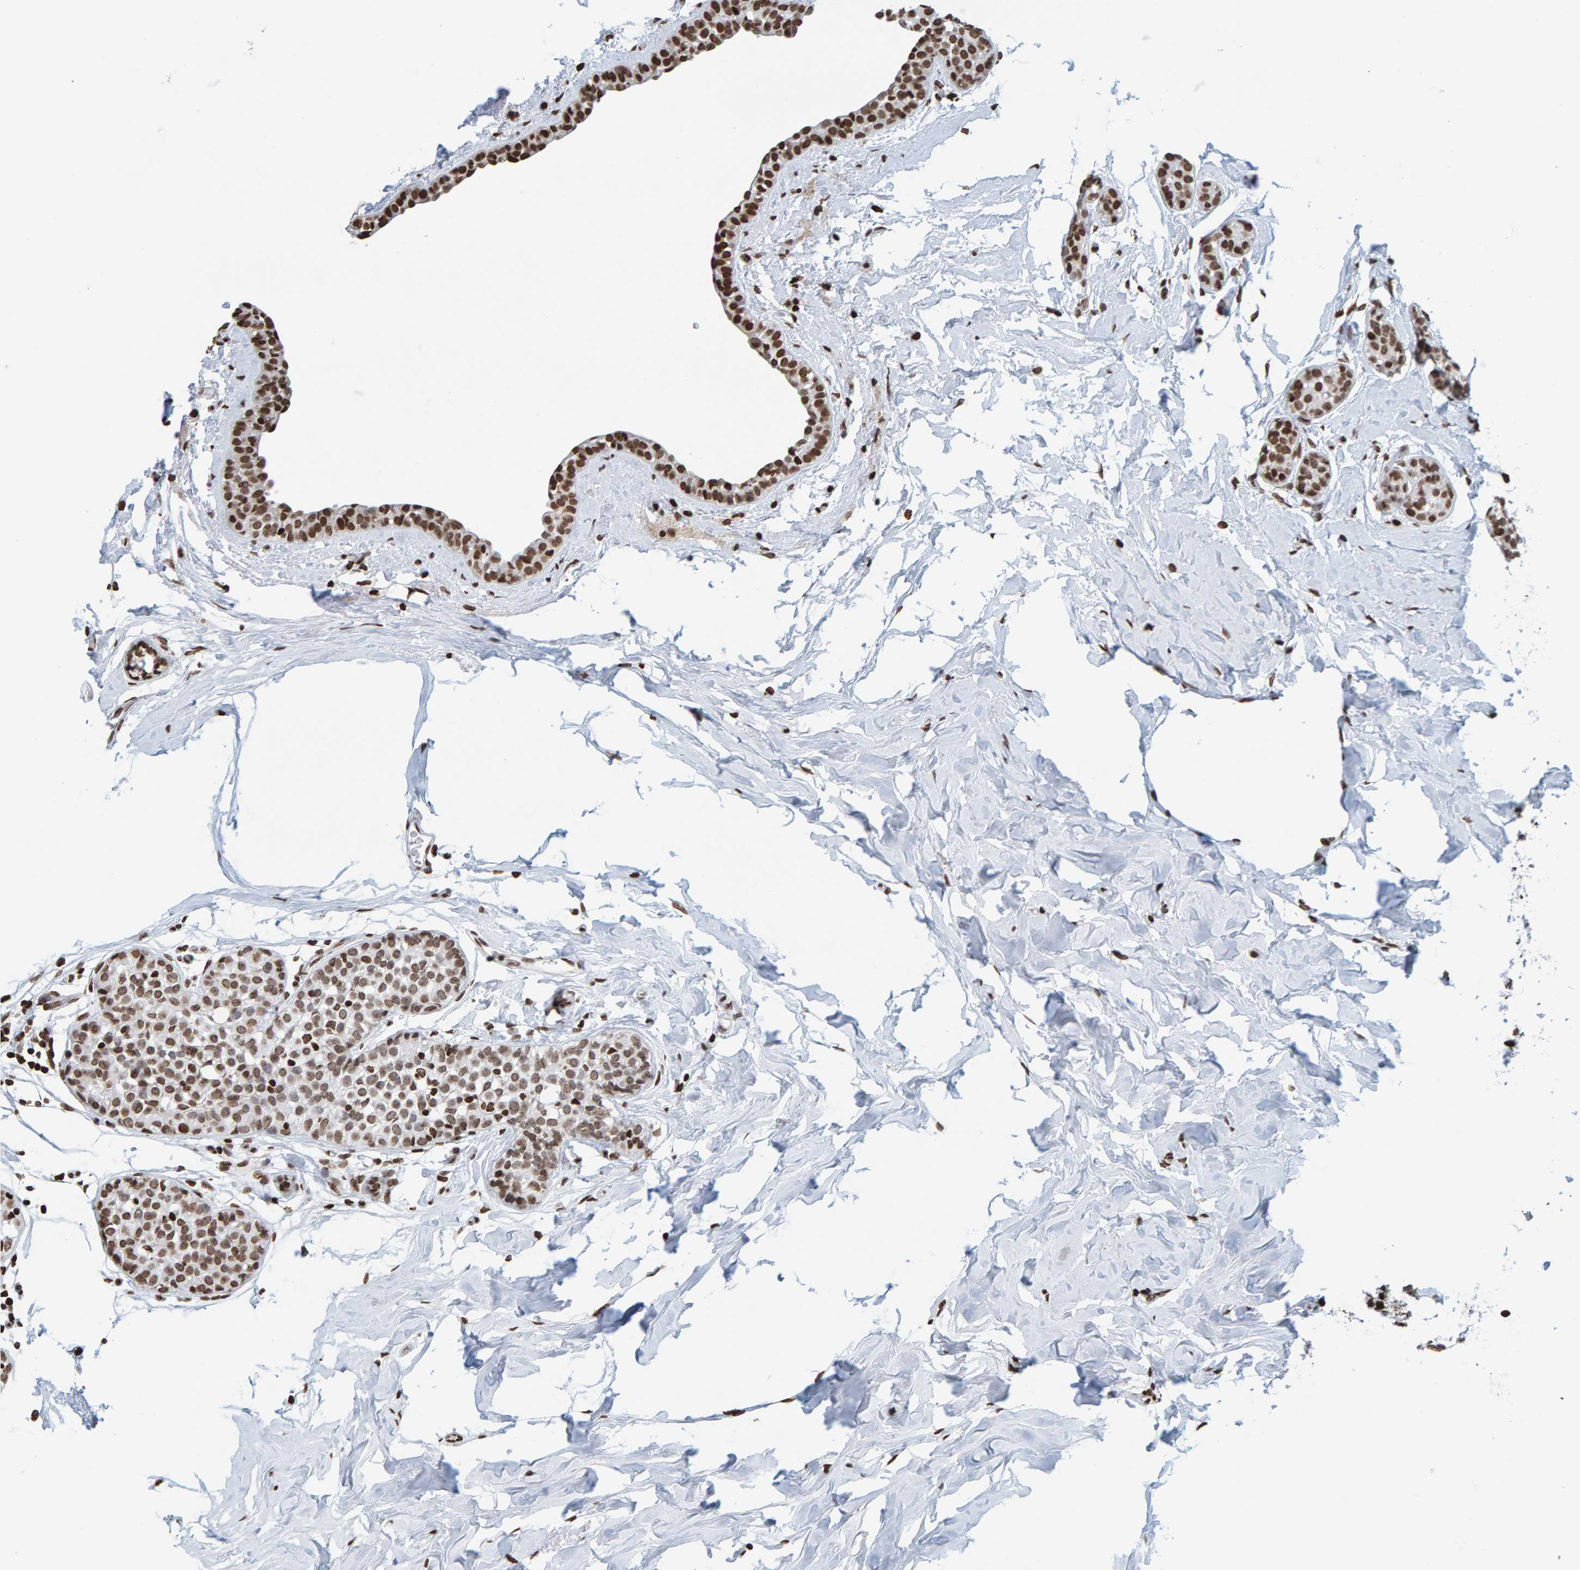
{"staining": {"intensity": "moderate", "quantity": ">75%", "location": "nuclear"}, "tissue": "breast cancer", "cell_type": "Tumor cells", "image_type": "cancer", "snomed": [{"axis": "morphology", "description": "Duct carcinoma"}, {"axis": "topography", "description": "Breast"}], "caption": "This photomicrograph displays IHC staining of breast cancer, with medium moderate nuclear staining in approximately >75% of tumor cells.", "gene": "BRF2", "patient": {"sex": "female", "age": 55}}